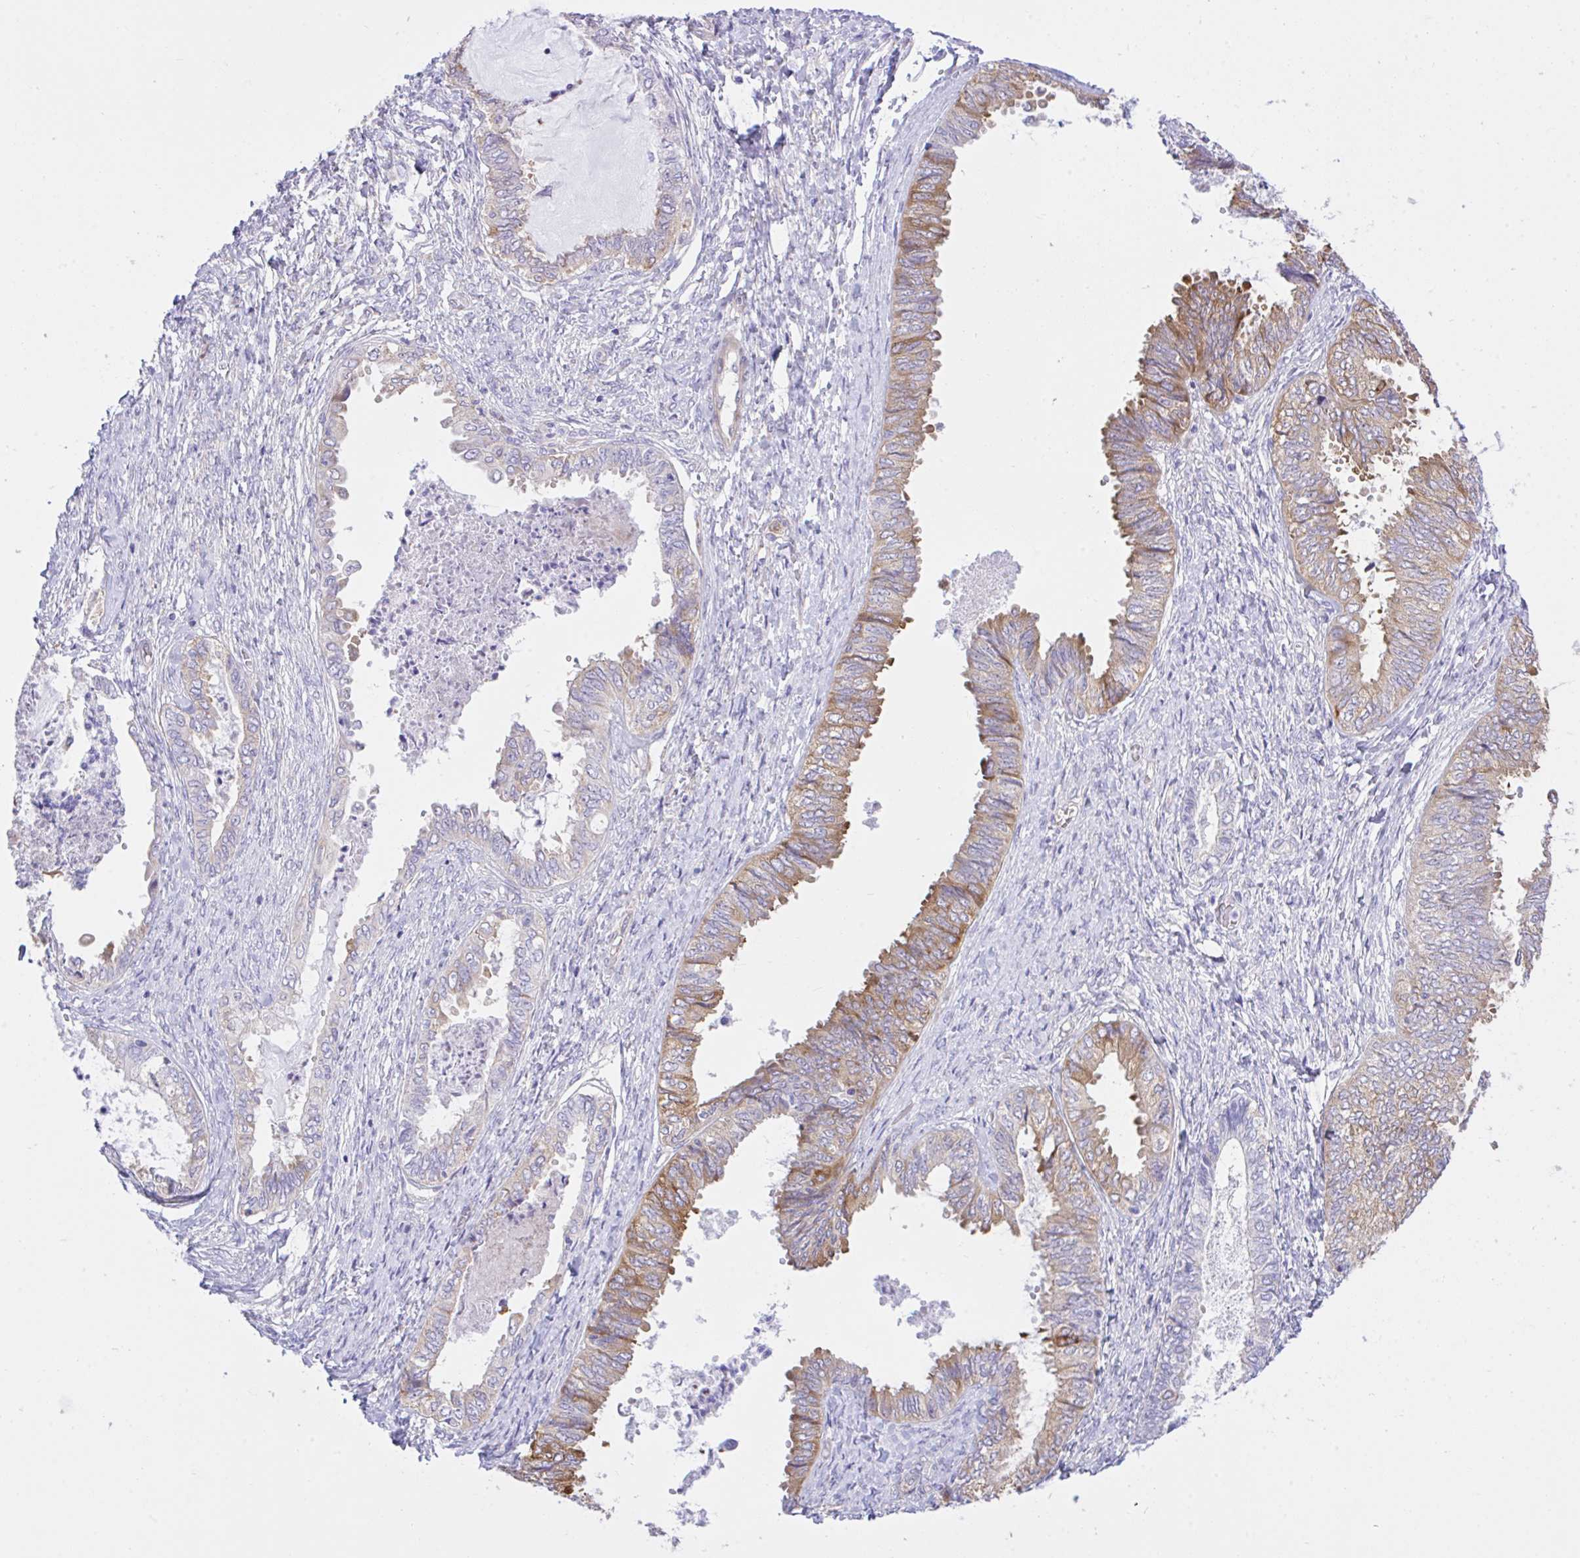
{"staining": {"intensity": "moderate", "quantity": "25%-75%", "location": "cytoplasmic/membranous"}, "tissue": "ovarian cancer", "cell_type": "Tumor cells", "image_type": "cancer", "snomed": [{"axis": "morphology", "description": "Carcinoma, endometroid"}, {"axis": "topography", "description": "Ovary"}], "caption": "DAB immunohistochemical staining of ovarian endometroid carcinoma shows moderate cytoplasmic/membranous protein expression in about 25%-75% of tumor cells. Immunohistochemistry stains the protein of interest in brown and the nuclei are stained blue.", "gene": "EEF1A2", "patient": {"sex": "female", "age": 70}}